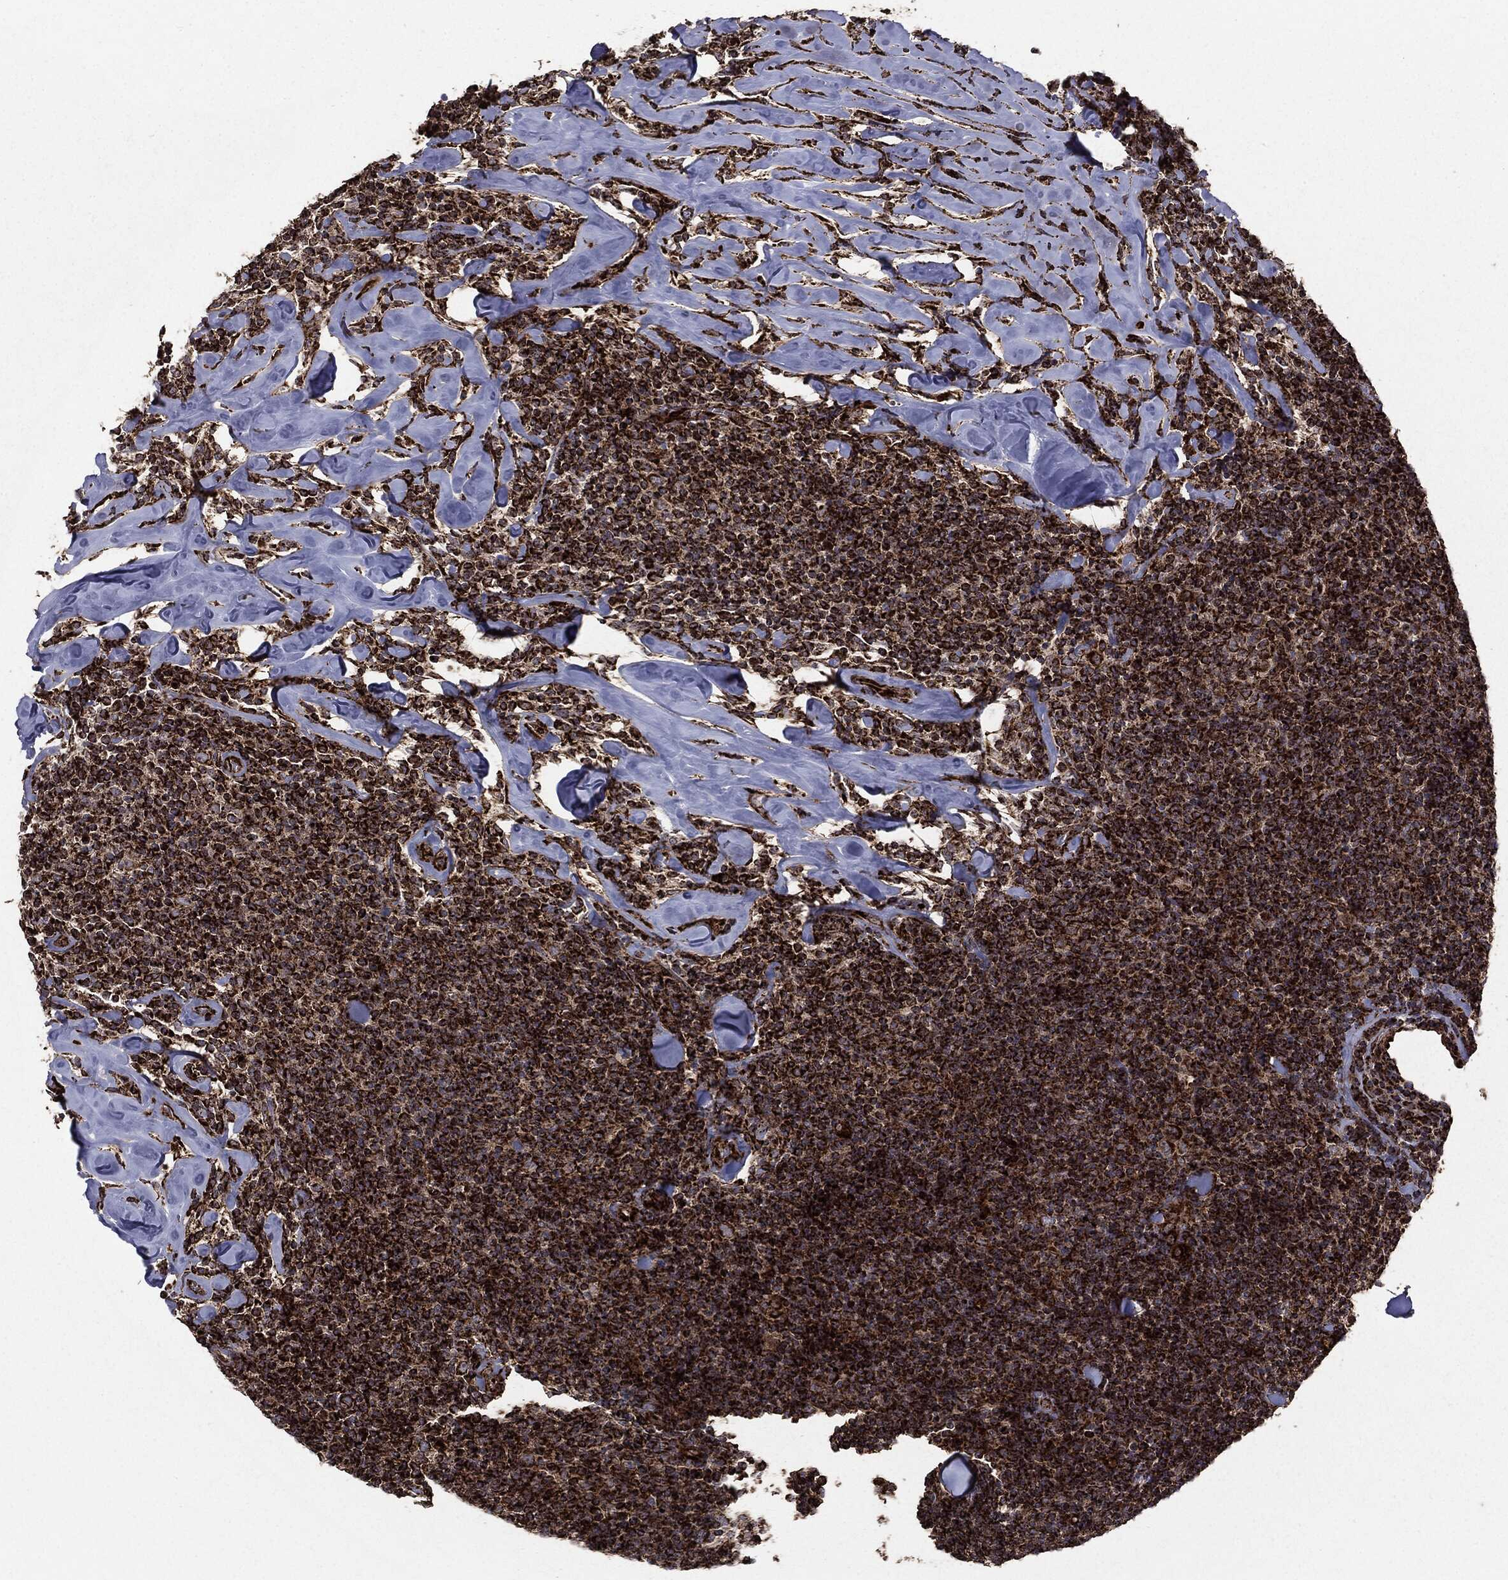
{"staining": {"intensity": "strong", "quantity": ">75%", "location": "cytoplasmic/membranous"}, "tissue": "lymphoma", "cell_type": "Tumor cells", "image_type": "cancer", "snomed": [{"axis": "morphology", "description": "Malignant lymphoma, non-Hodgkin's type, Low grade"}, {"axis": "topography", "description": "Lymph node"}], "caption": "This is an image of immunohistochemistry staining of low-grade malignant lymphoma, non-Hodgkin's type, which shows strong staining in the cytoplasmic/membranous of tumor cells.", "gene": "MAP2K1", "patient": {"sex": "female", "age": 56}}